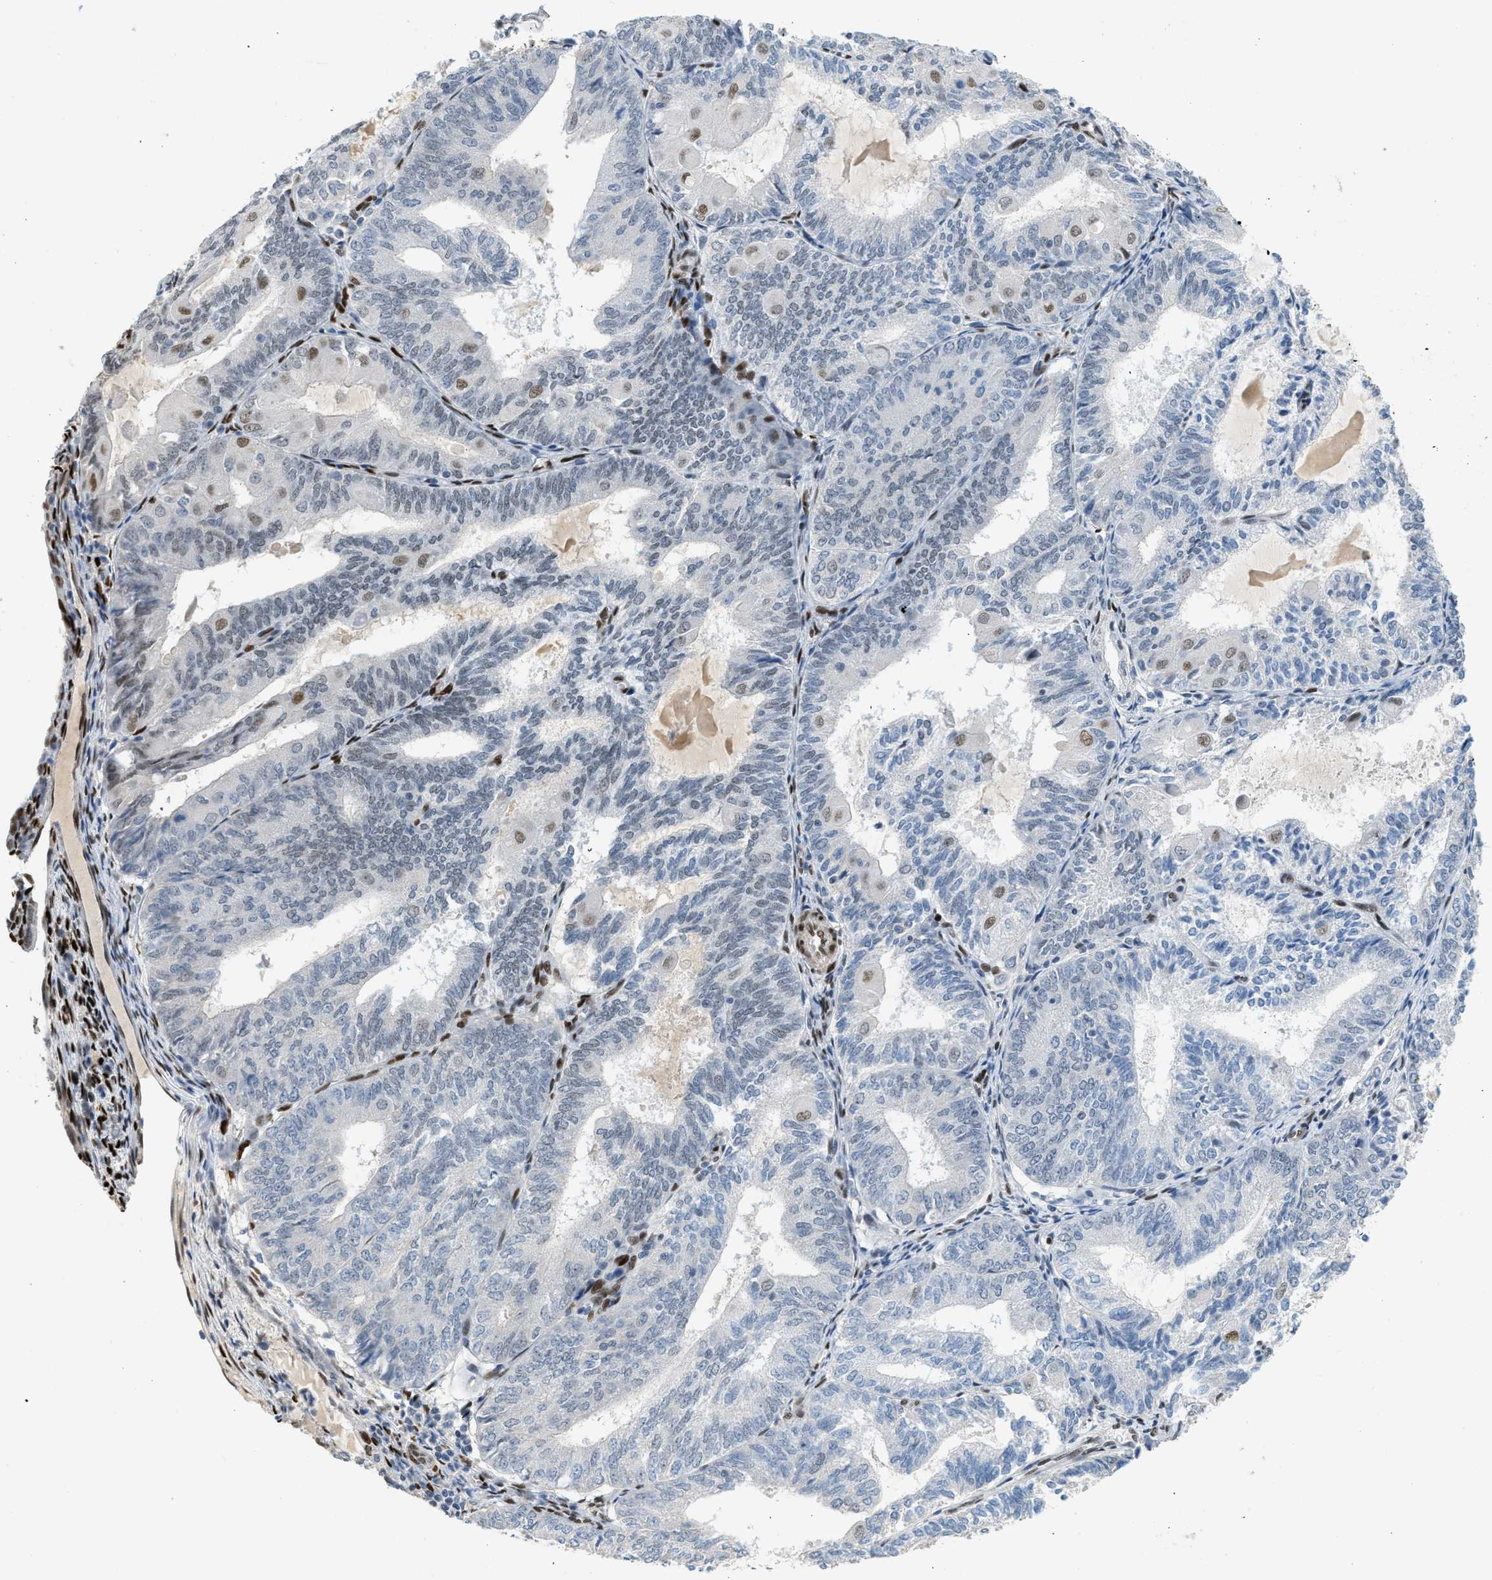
{"staining": {"intensity": "weak", "quantity": "<25%", "location": "nuclear"}, "tissue": "endometrial cancer", "cell_type": "Tumor cells", "image_type": "cancer", "snomed": [{"axis": "morphology", "description": "Adenocarcinoma, NOS"}, {"axis": "topography", "description": "Endometrium"}], "caption": "Immunohistochemical staining of endometrial cancer displays no significant staining in tumor cells.", "gene": "ZBTB20", "patient": {"sex": "female", "age": 81}}